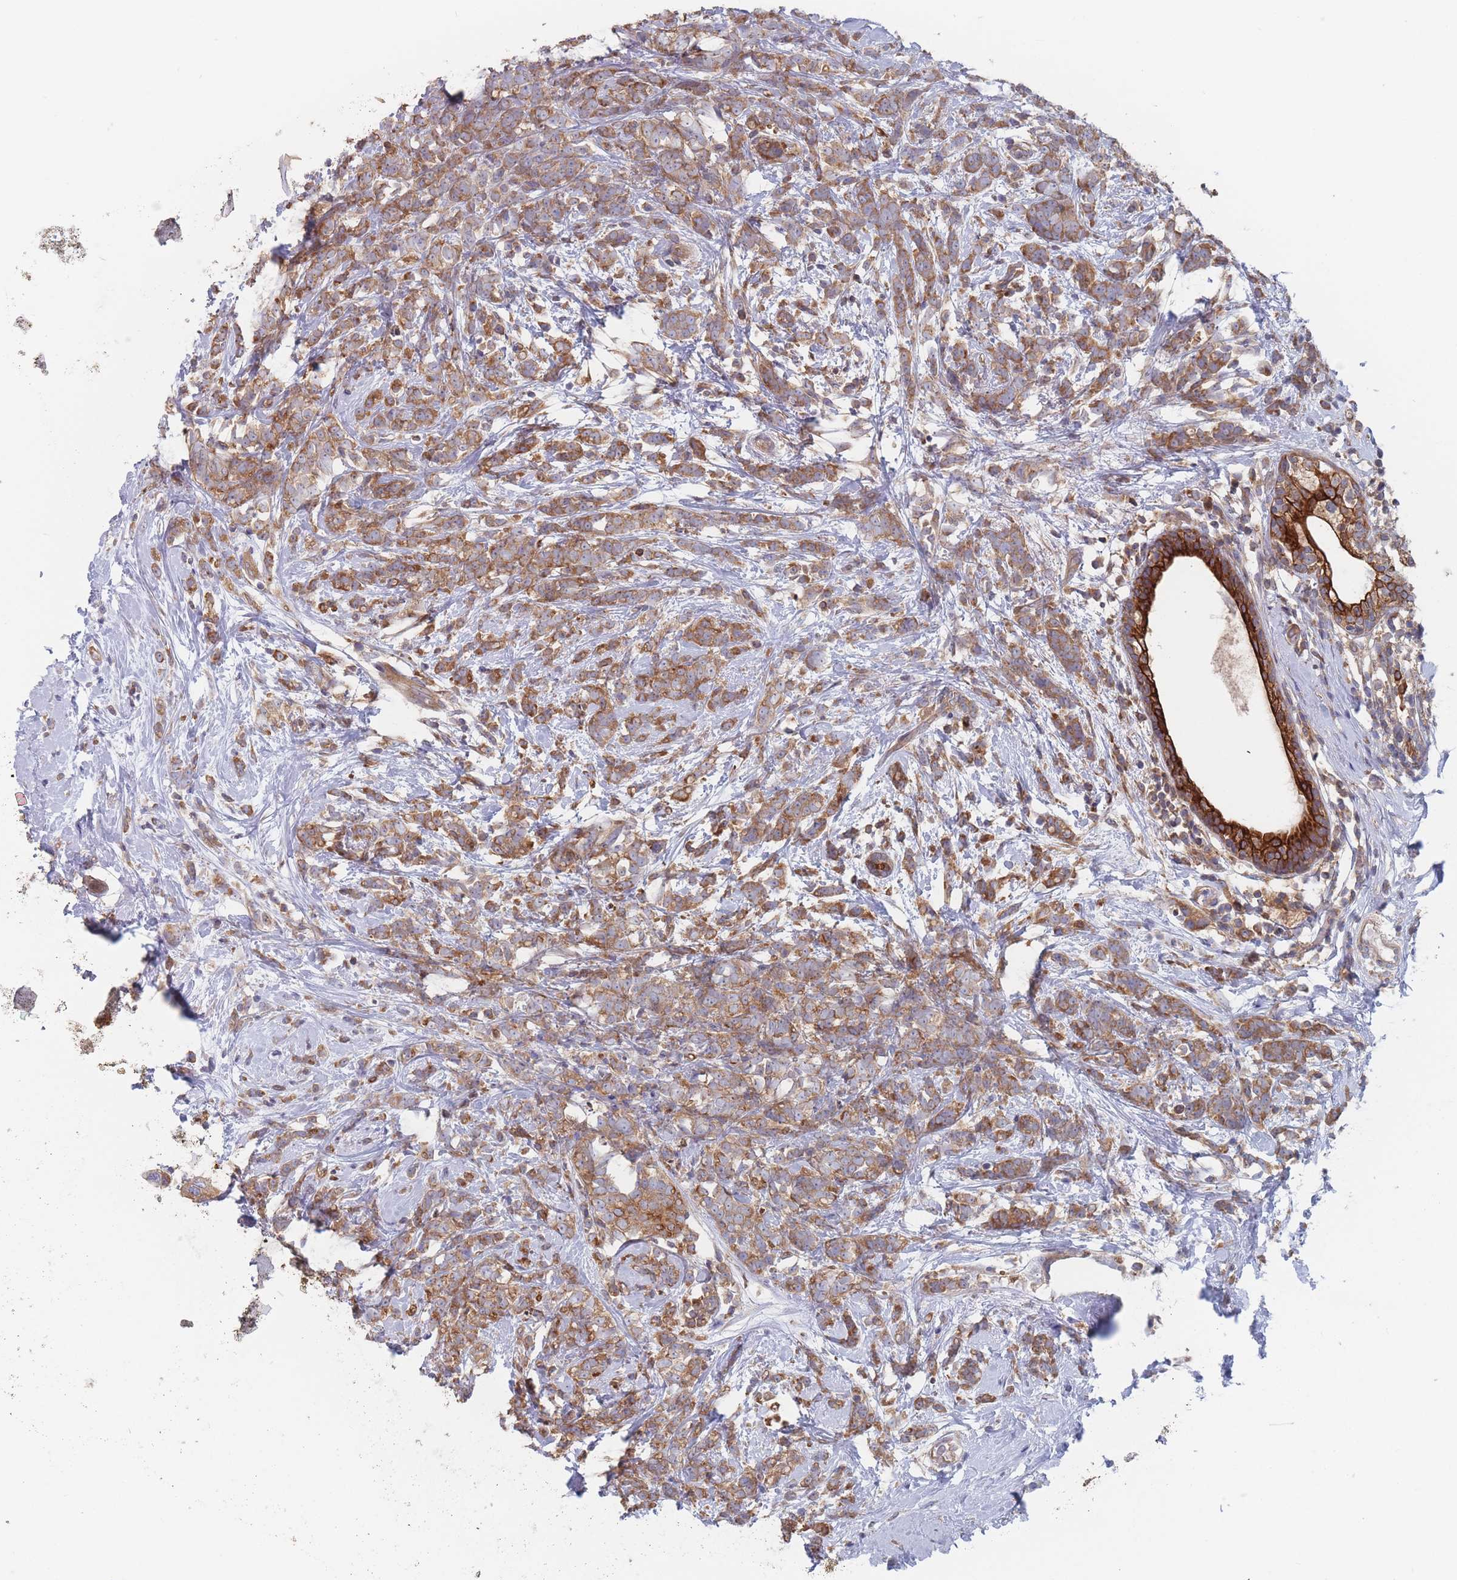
{"staining": {"intensity": "moderate", "quantity": ">75%", "location": "cytoplasmic/membranous"}, "tissue": "breast cancer", "cell_type": "Tumor cells", "image_type": "cancer", "snomed": [{"axis": "morphology", "description": "Lobular carcinoma"}, {"axis": "topography", "description": "Breast"}], "caption": "A micrograph of breast cancer (lobular carcinoma) stained for a protein demonstrates moderate cytoplasmic/membranous brown staining in tumor cells.", "gene": "EFCC1", "patient": {"sex": "female", "age": 58}}